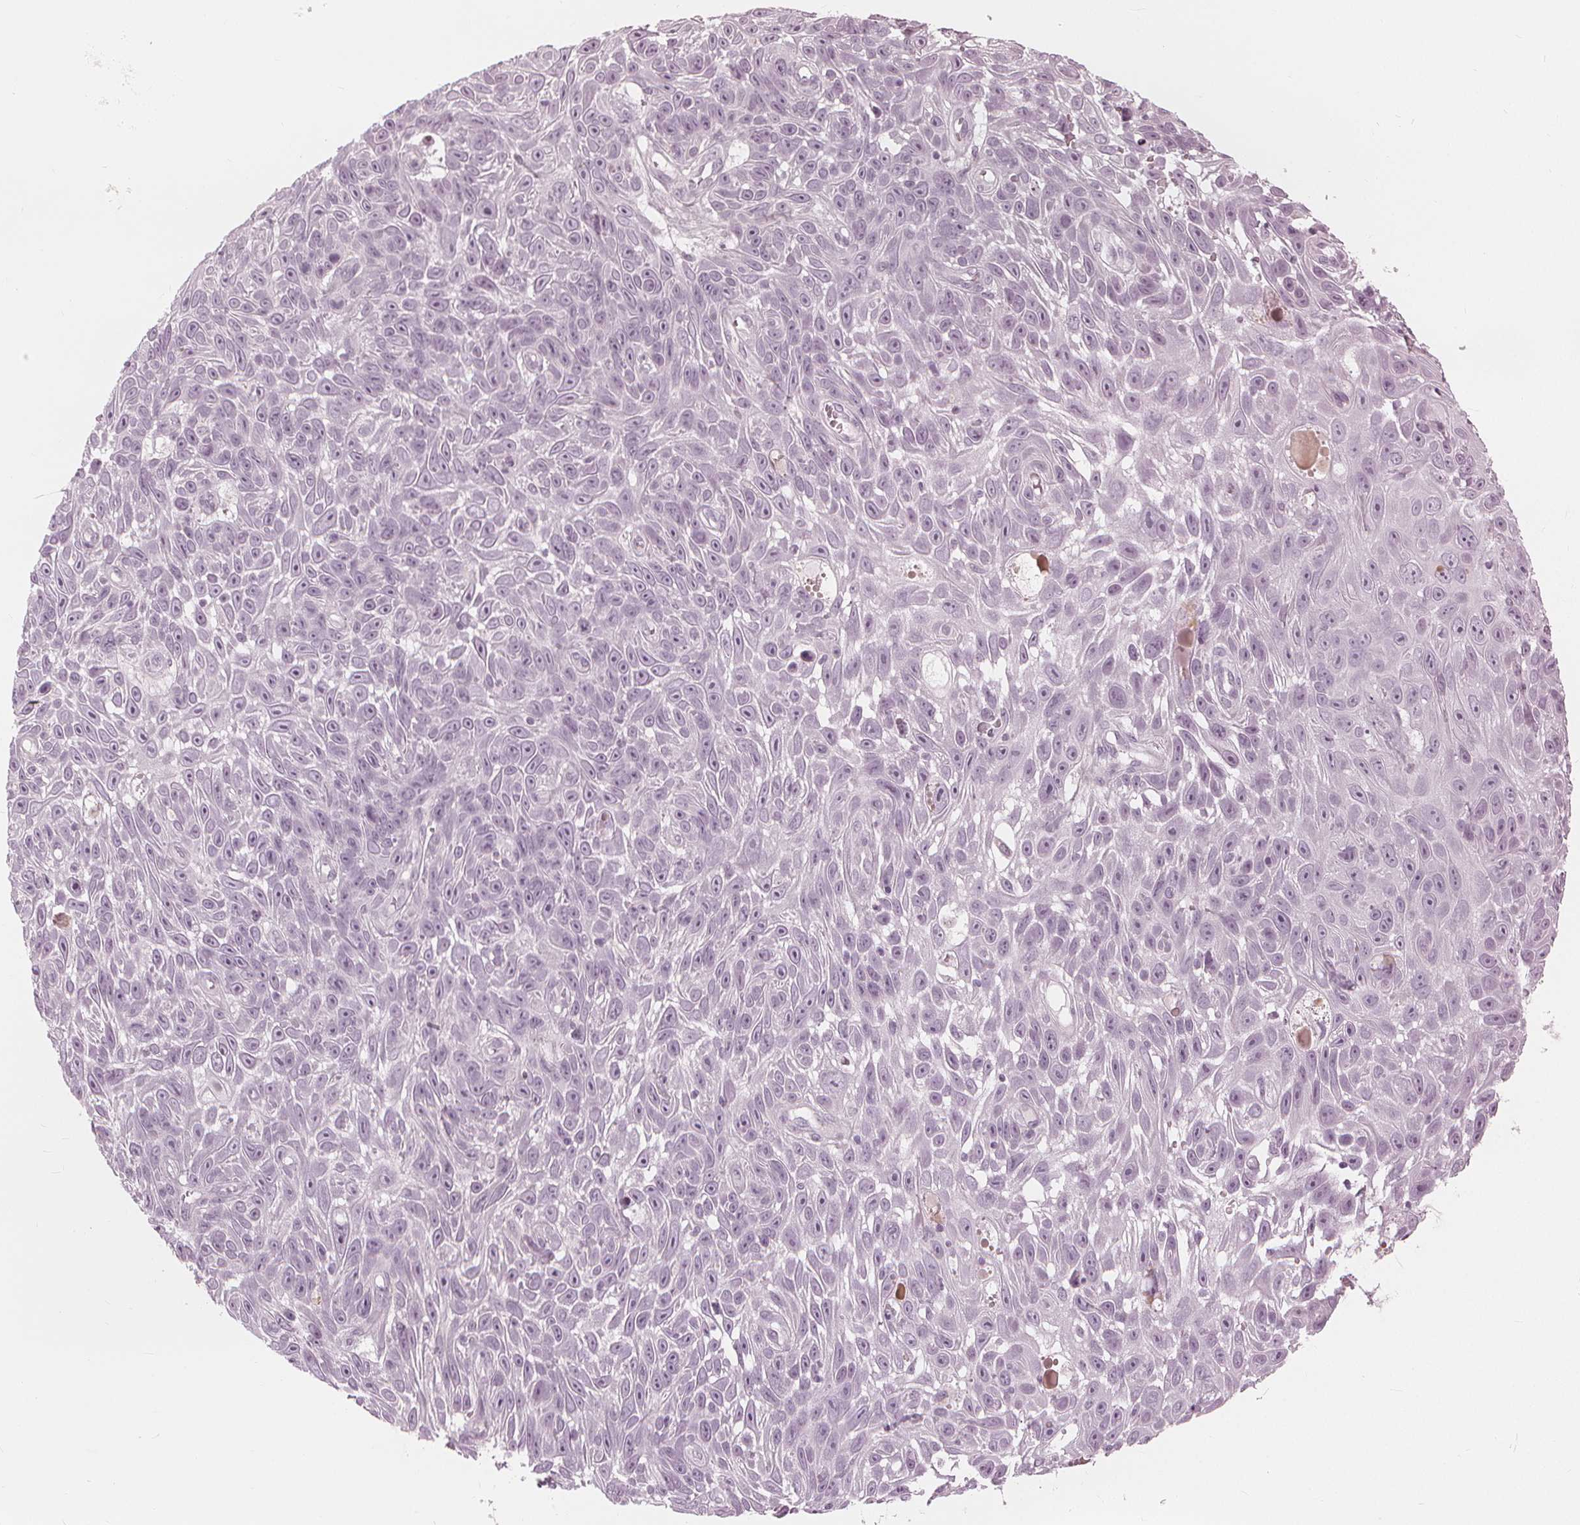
{"staining": {"intensity": "negative", "quantity": "none", "location": "none"}, "tissue": "skin cancer", "cell_type": "Tumor cells", "image_type": "cancer", "snomed": [{"axis": "morphology", "description": "Squamous cell carcinoma, NOS"}, {"axis": "topography", "description": "Skin"}], "caption": "An immunohistochemistry photomicrograph of skin cancer is shown. There is no staining in tumor cells of skin cancer.", "gene": "PAEP", "patient": {"sex": "male", "age": 82}}